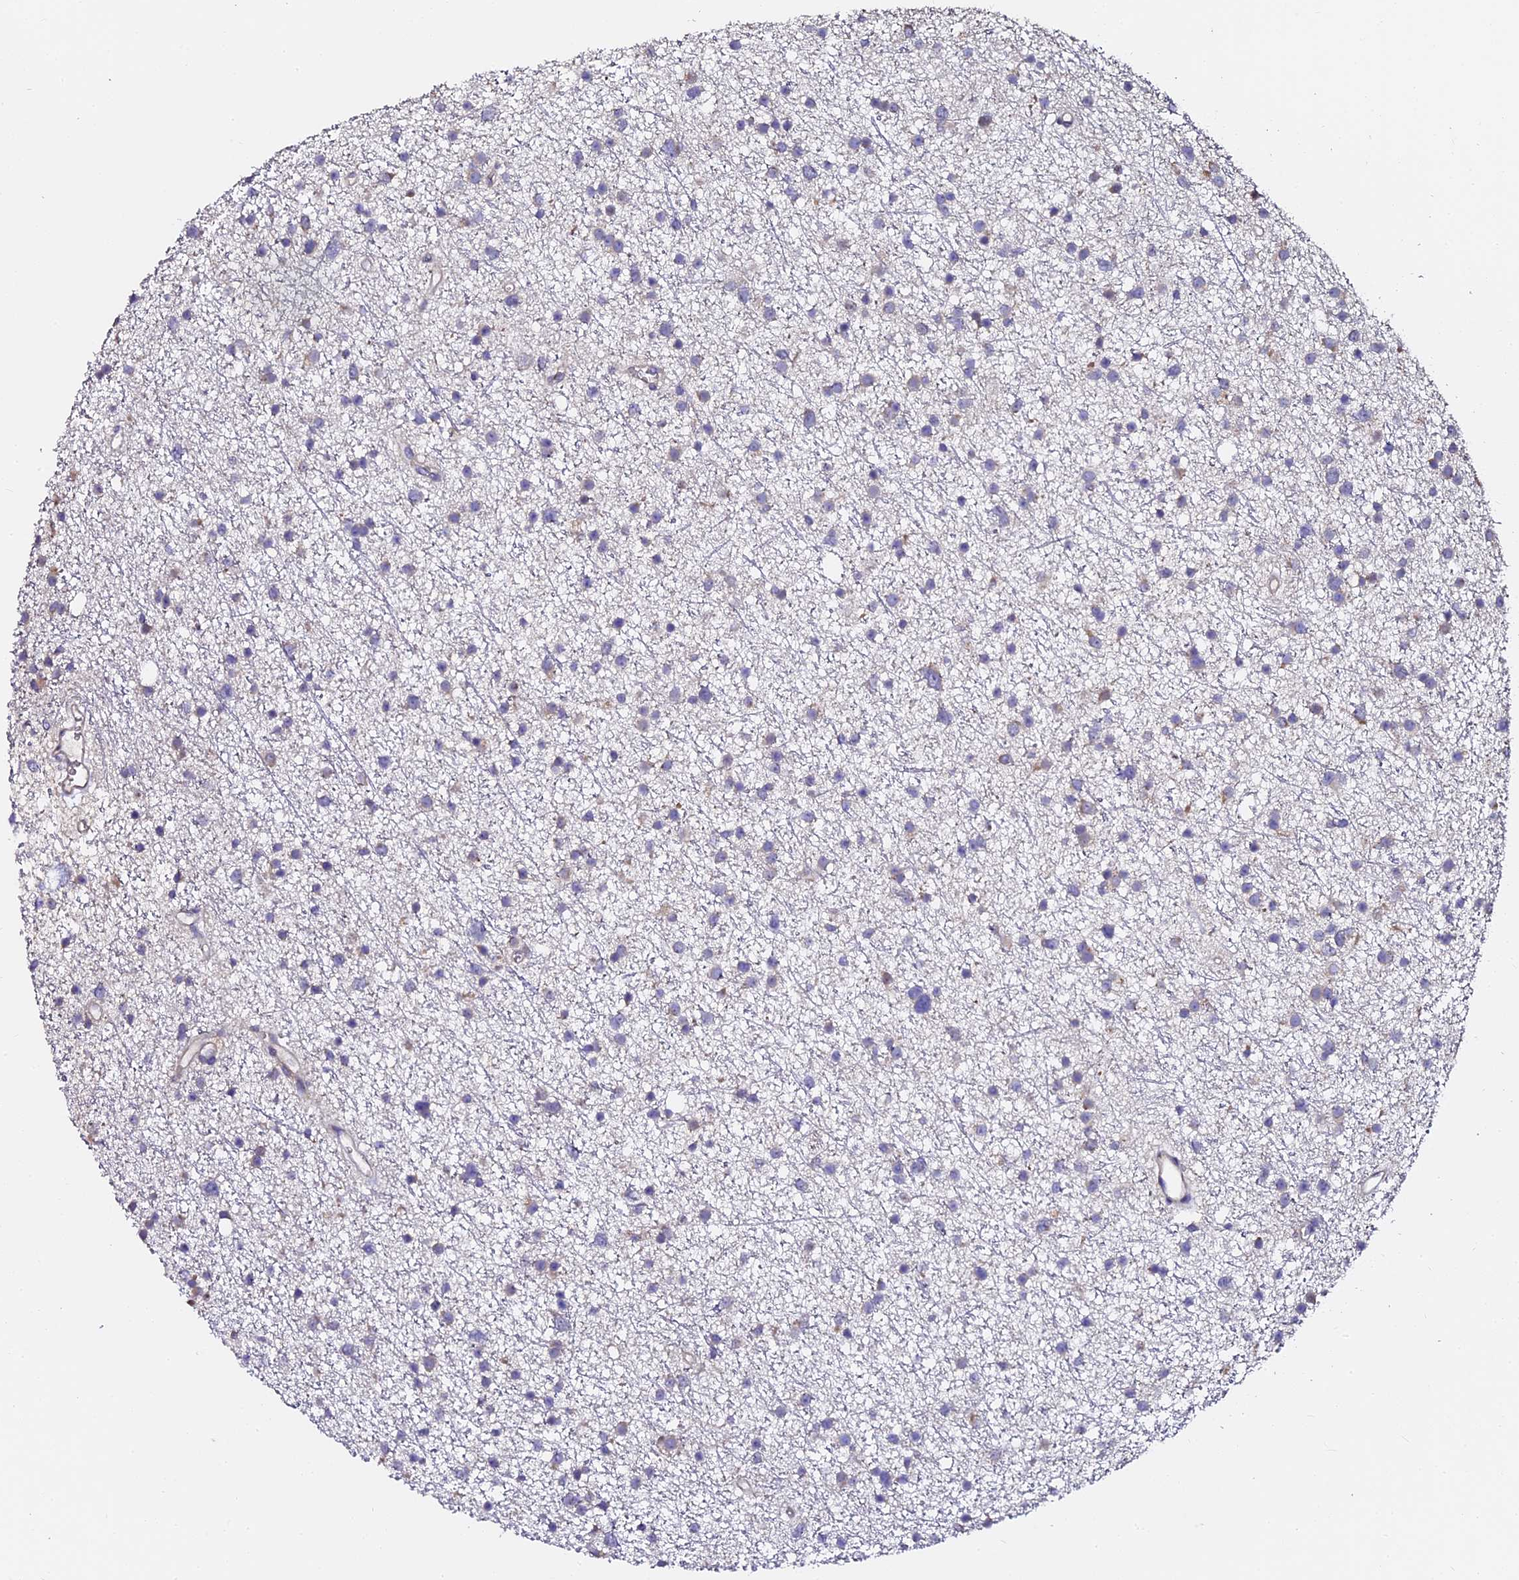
{"staining": {"intensity": "negative", "quantity": "none", "location": "none"}, "tissue": "glioma", "cell_type": "Tumor cells", "image_type": "cancer", "snomed": [{"axis": "morphology", "description": "Glioma, malignant, Low grade"}, {"axis": "topography", "description": "Cerebral cortex"}], "caption": "Immunohistochemistry (IHC) photomicrograph of glioma stained for a protein (brown), which shows no positivity in tumor cells.", "gene": "GPN3", "patient": {"sex": "female", "age": 39}}